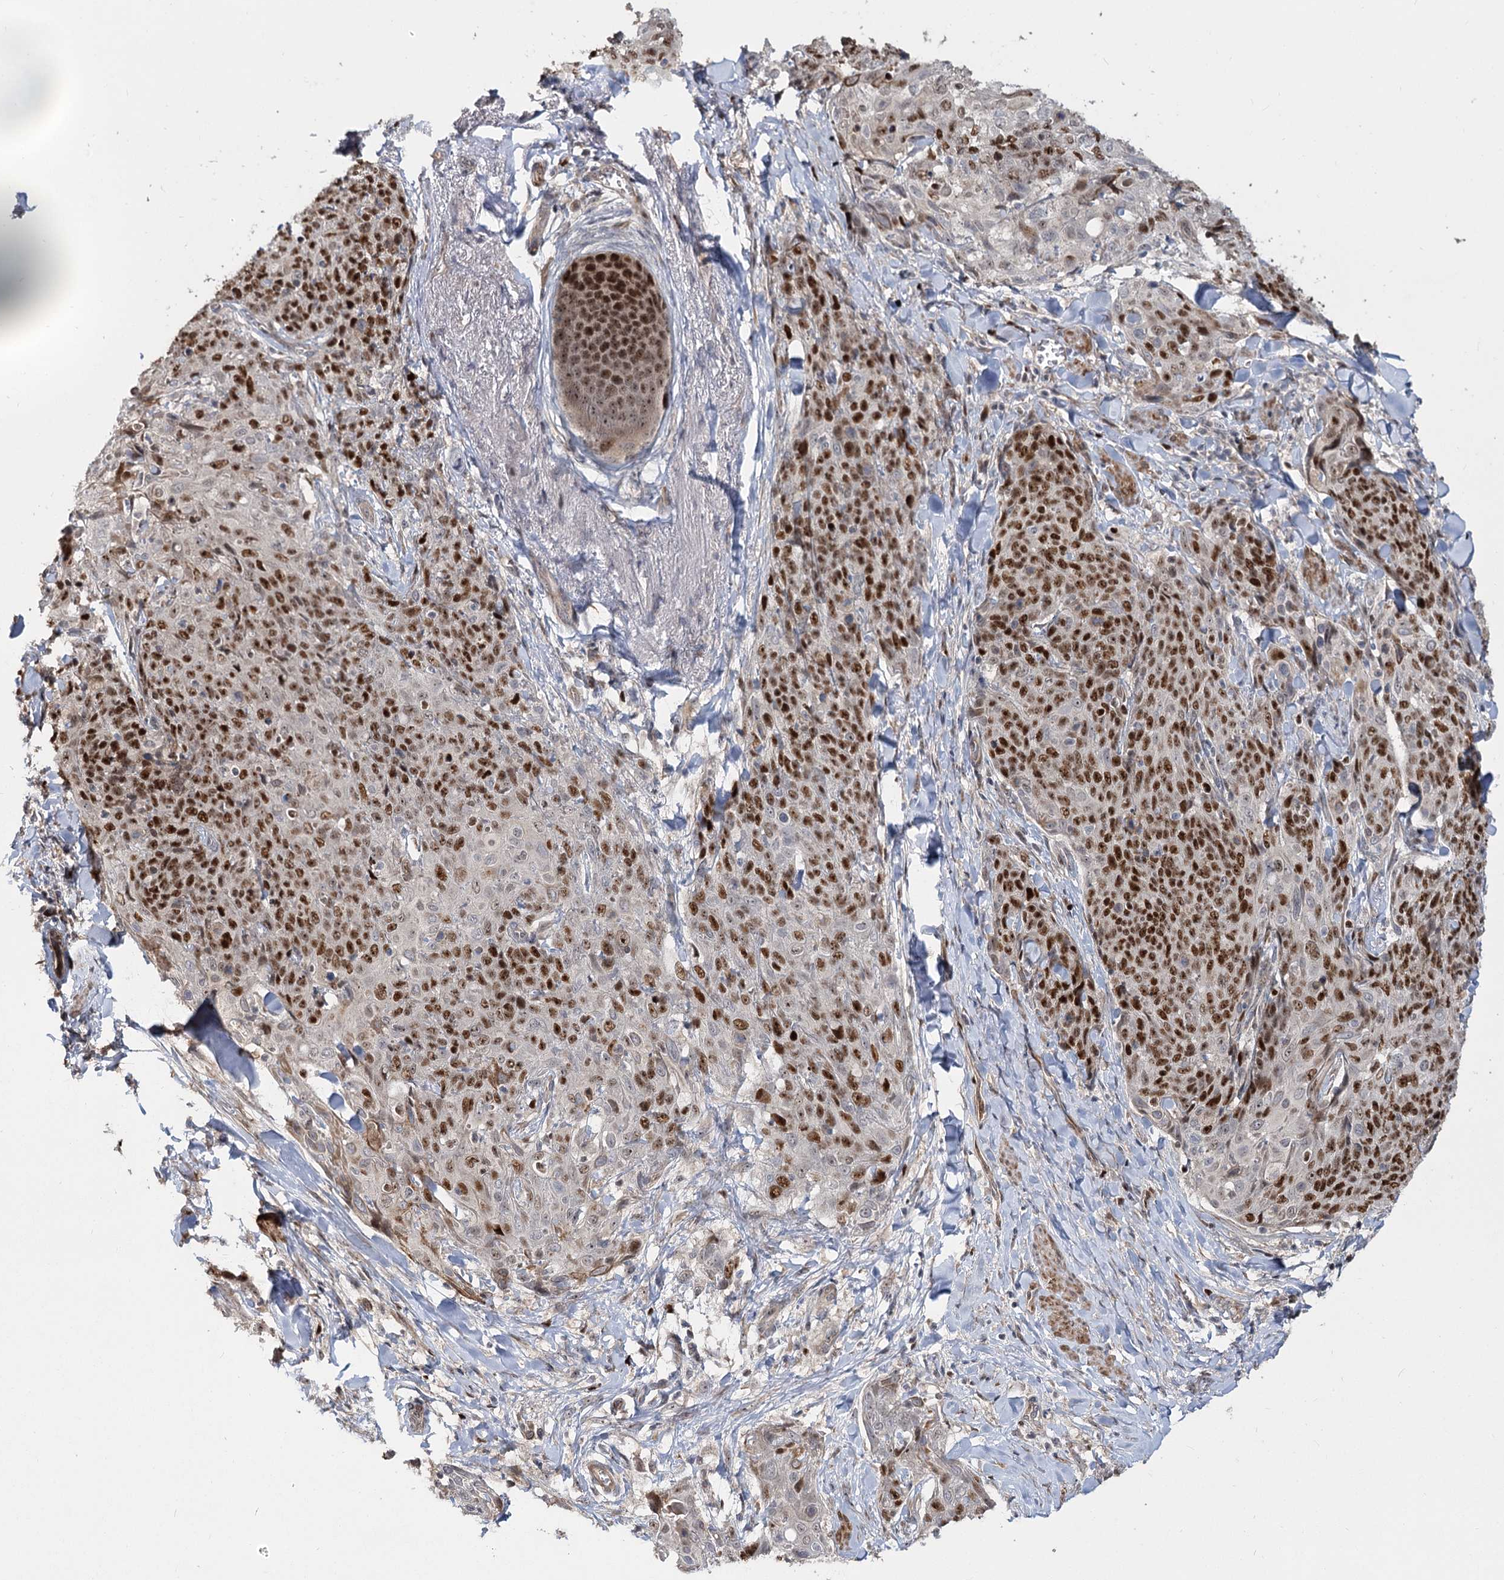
{"staining": {"intensity": "strong", "quantity": ">75%", "location": "nuclear"}, "tissue": "skin cancer", "cell_type": "Tumor cells", "image_type": "cancer", "snomed": [{"axis": "morphology", "description": "Squamous cell carcinoma, NOS"}, {"axis": "topography", "description": "Skin"}, {"axis": "topography", "description": "Vulva"}], "caption": "Strong nuclear protein staining is identified in about >75% of tumor cells in skin squamous cell carcinoma.", "gene": "PIK3C2A", "patient": {"sex": "female", "age": 85}}